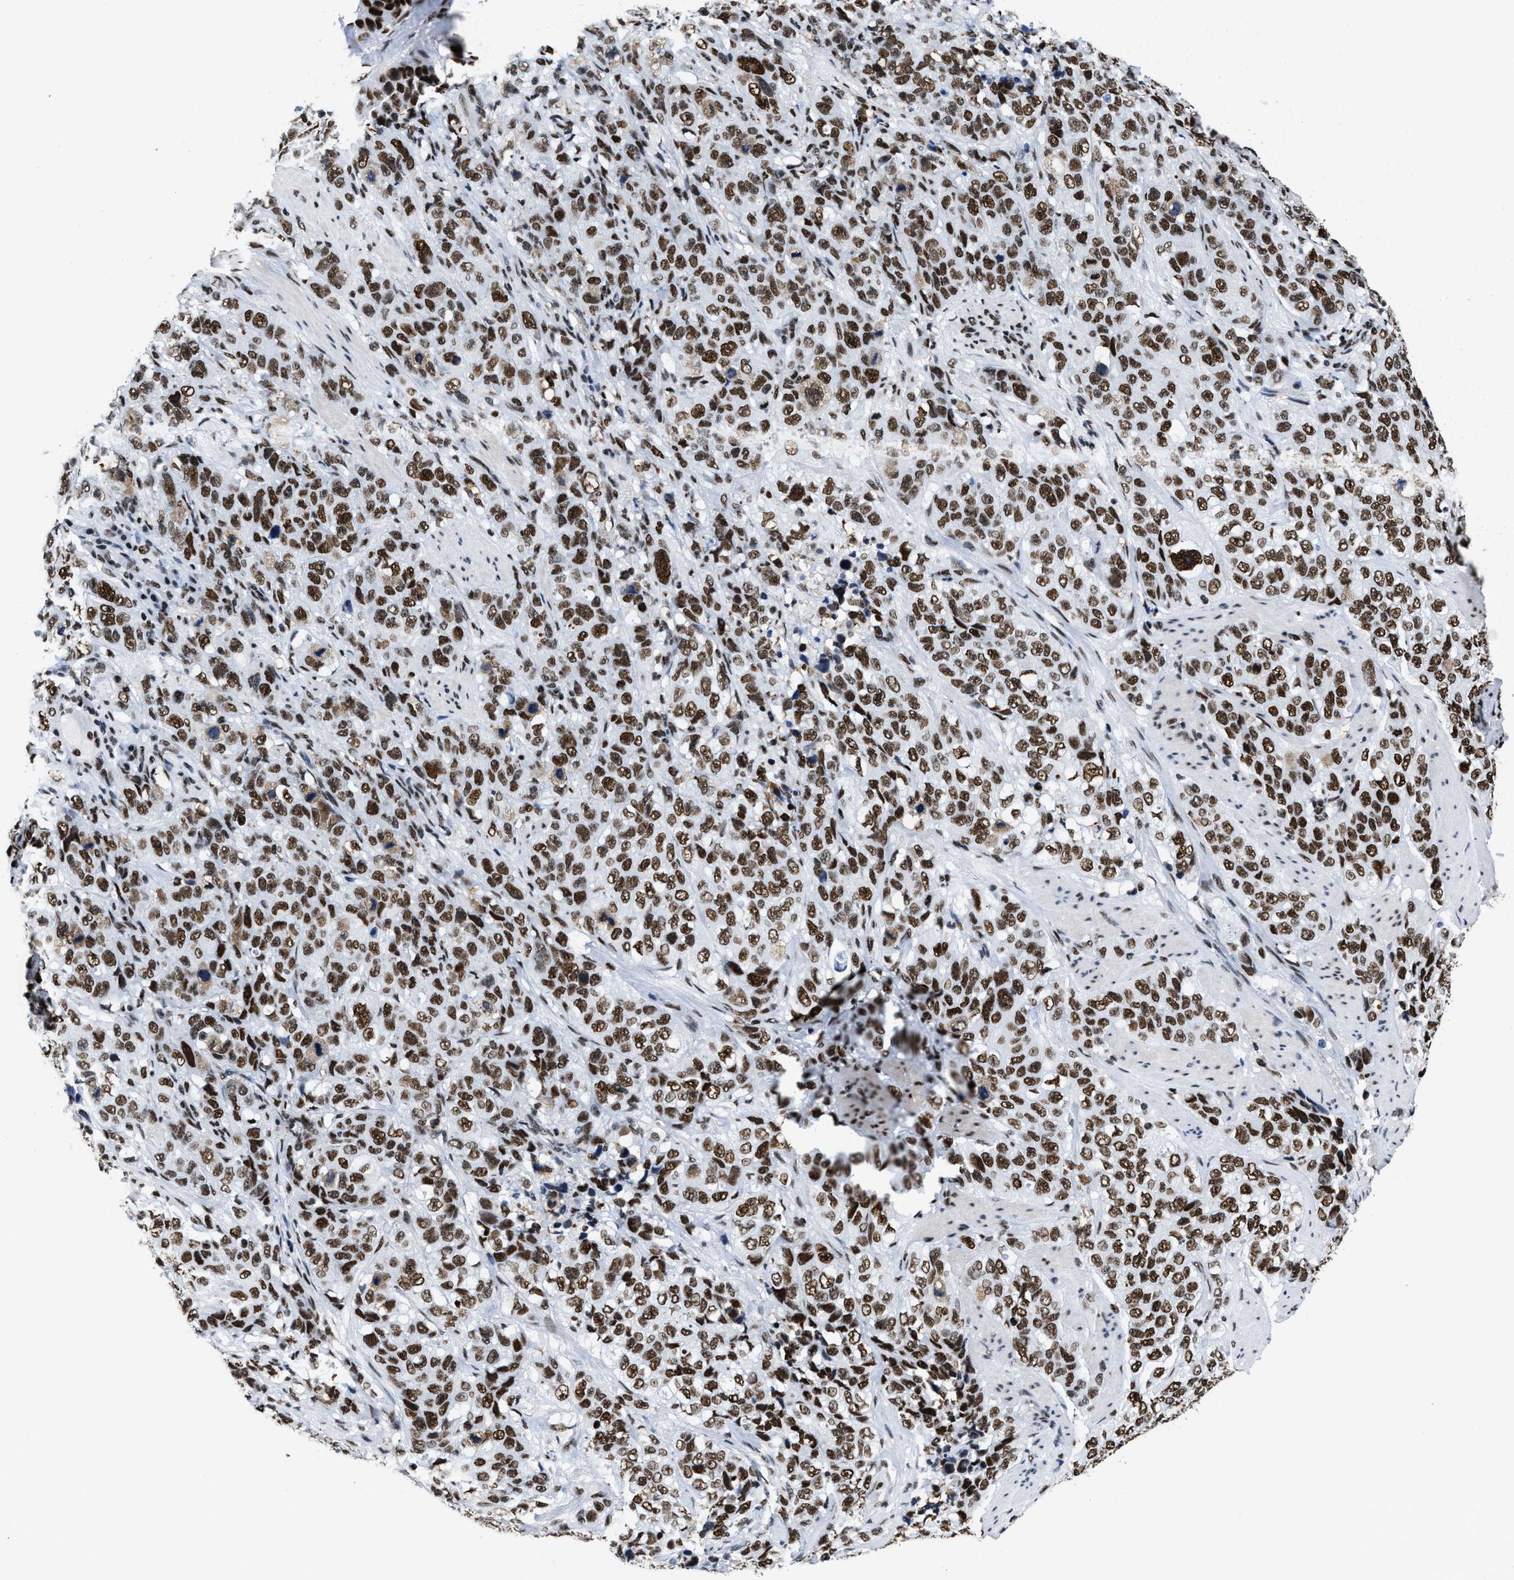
{"staining": {"intensity": "strong", "quantity": ">75%", "location": "nuclear"}, "tissue": "stomach cancer", "cell_type": "Tumor cells", "image_type": "cancer", "snomed": [{"axis": "morphology", "description": "Adenocarcinoma, NOS"}, {"axis": "topography", "description": "Stomach"}], "caption": "Immunohistochemical staining of human adenocarcinoma (stomach) exhibits high levels of strong nuclear protein expression in approximately >75% of tumor cells.", "gene": "SMARCC2", "patient": {"sex": "male", "age": 48}}